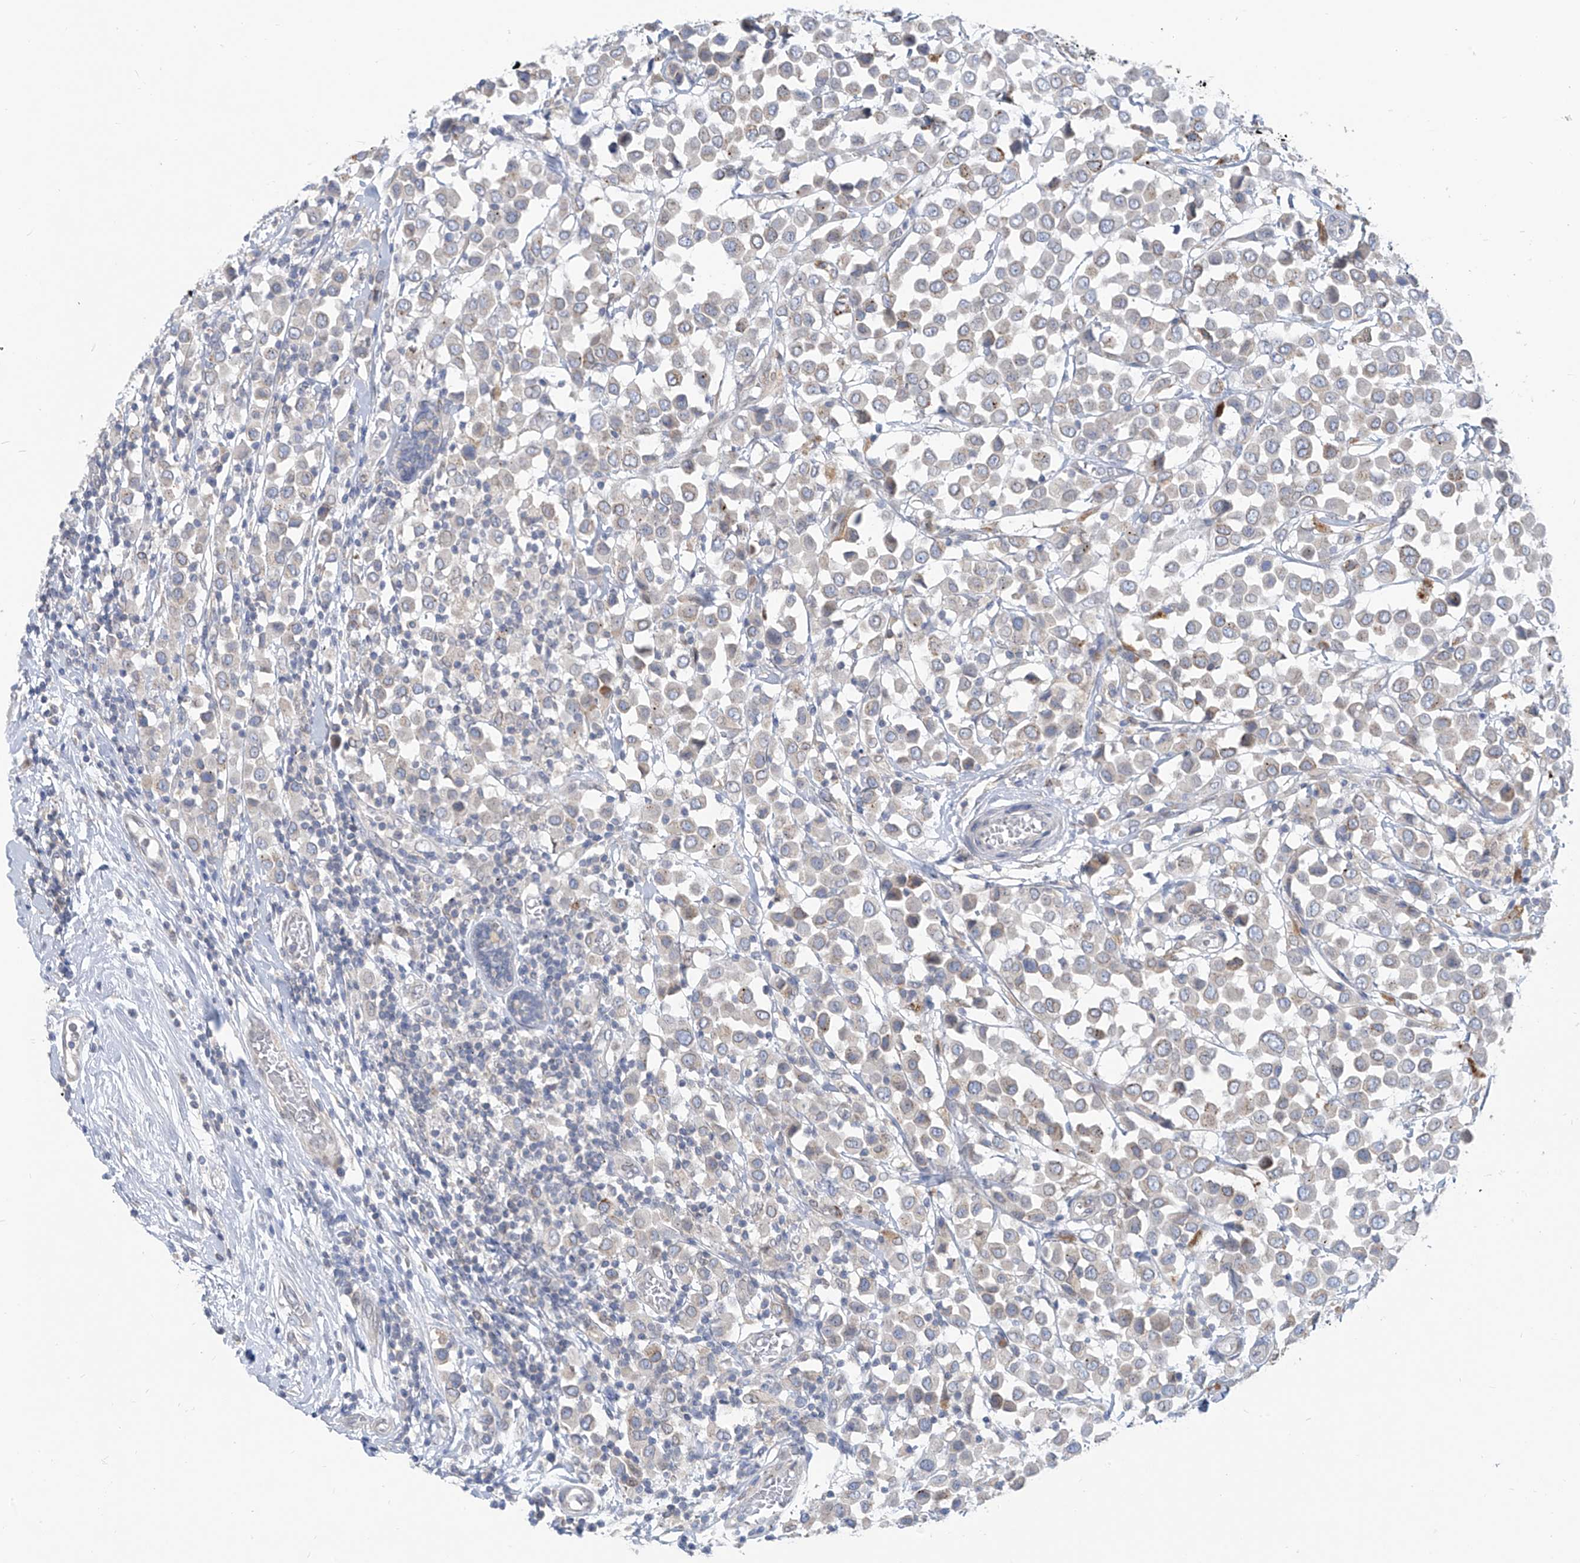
{"staining": {"intensity": "negative", "quantity": "none", "location": "none"}, "tissue": "breast cancer", "cell_type": "Tumor cells", "image_type": "cancer", "snomed": [{"axis": "morphology", "description": "Duct carcinoma"}, {"axis": "topography", "description": "Breast"}], "caption": "A high-resolution photomicrograph shows IHC staining of breast intraductal carcinoma, which reveals no significant expression in tumor cells. (Brightfield microscopy of DAB immunohistochemistry at high magnification).", "gene": "KRTAP25-1", "patient": {"sex": "female", "age": 61}}